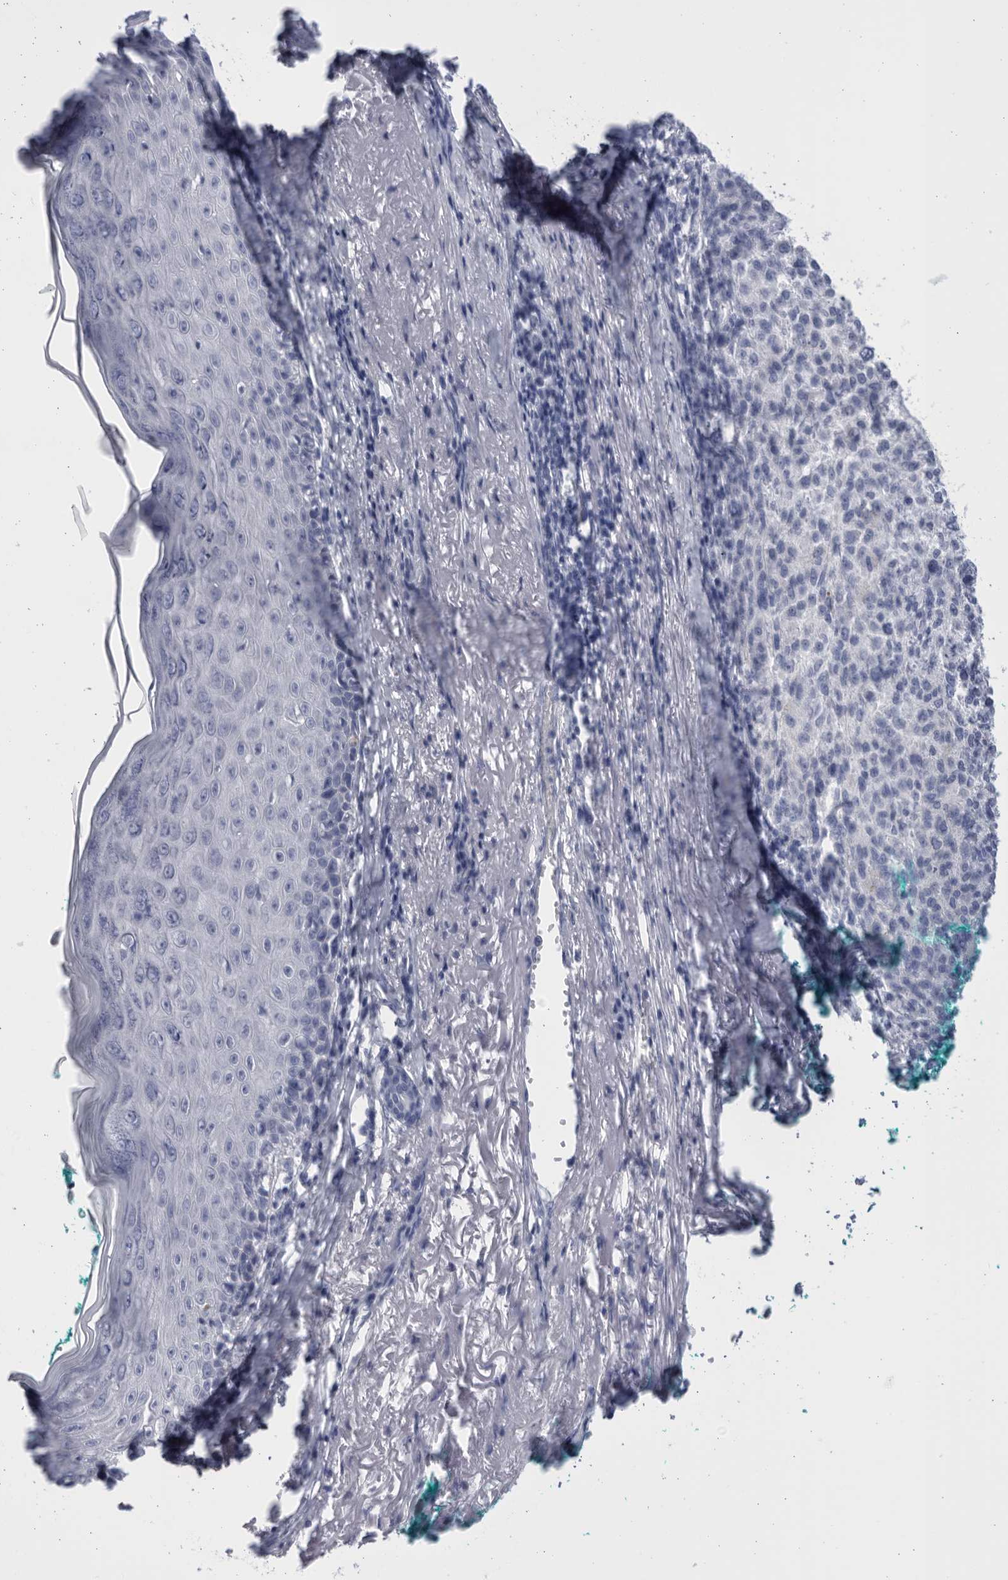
{"staining": {"intensity": "negative", "quantity": "none", "location": "none"}, "tissue": "melanoma", "cell_type": "Tumor cells", "image_type": "cancer", "snomed": [{"axis": "morphology", "description": "Necrosis, NOS"}, {"axis": "morphology", "description": "Malignant melanoma, NOS"}, {"axis": "topography", "description": "Skin"}], "caption": "IHC micrograph of melanoma stained for a protein (brown), which exhibits no expression in tumor cells.", "gene": "CCDC181", "patient": {"sex": "female", "age": 87}}